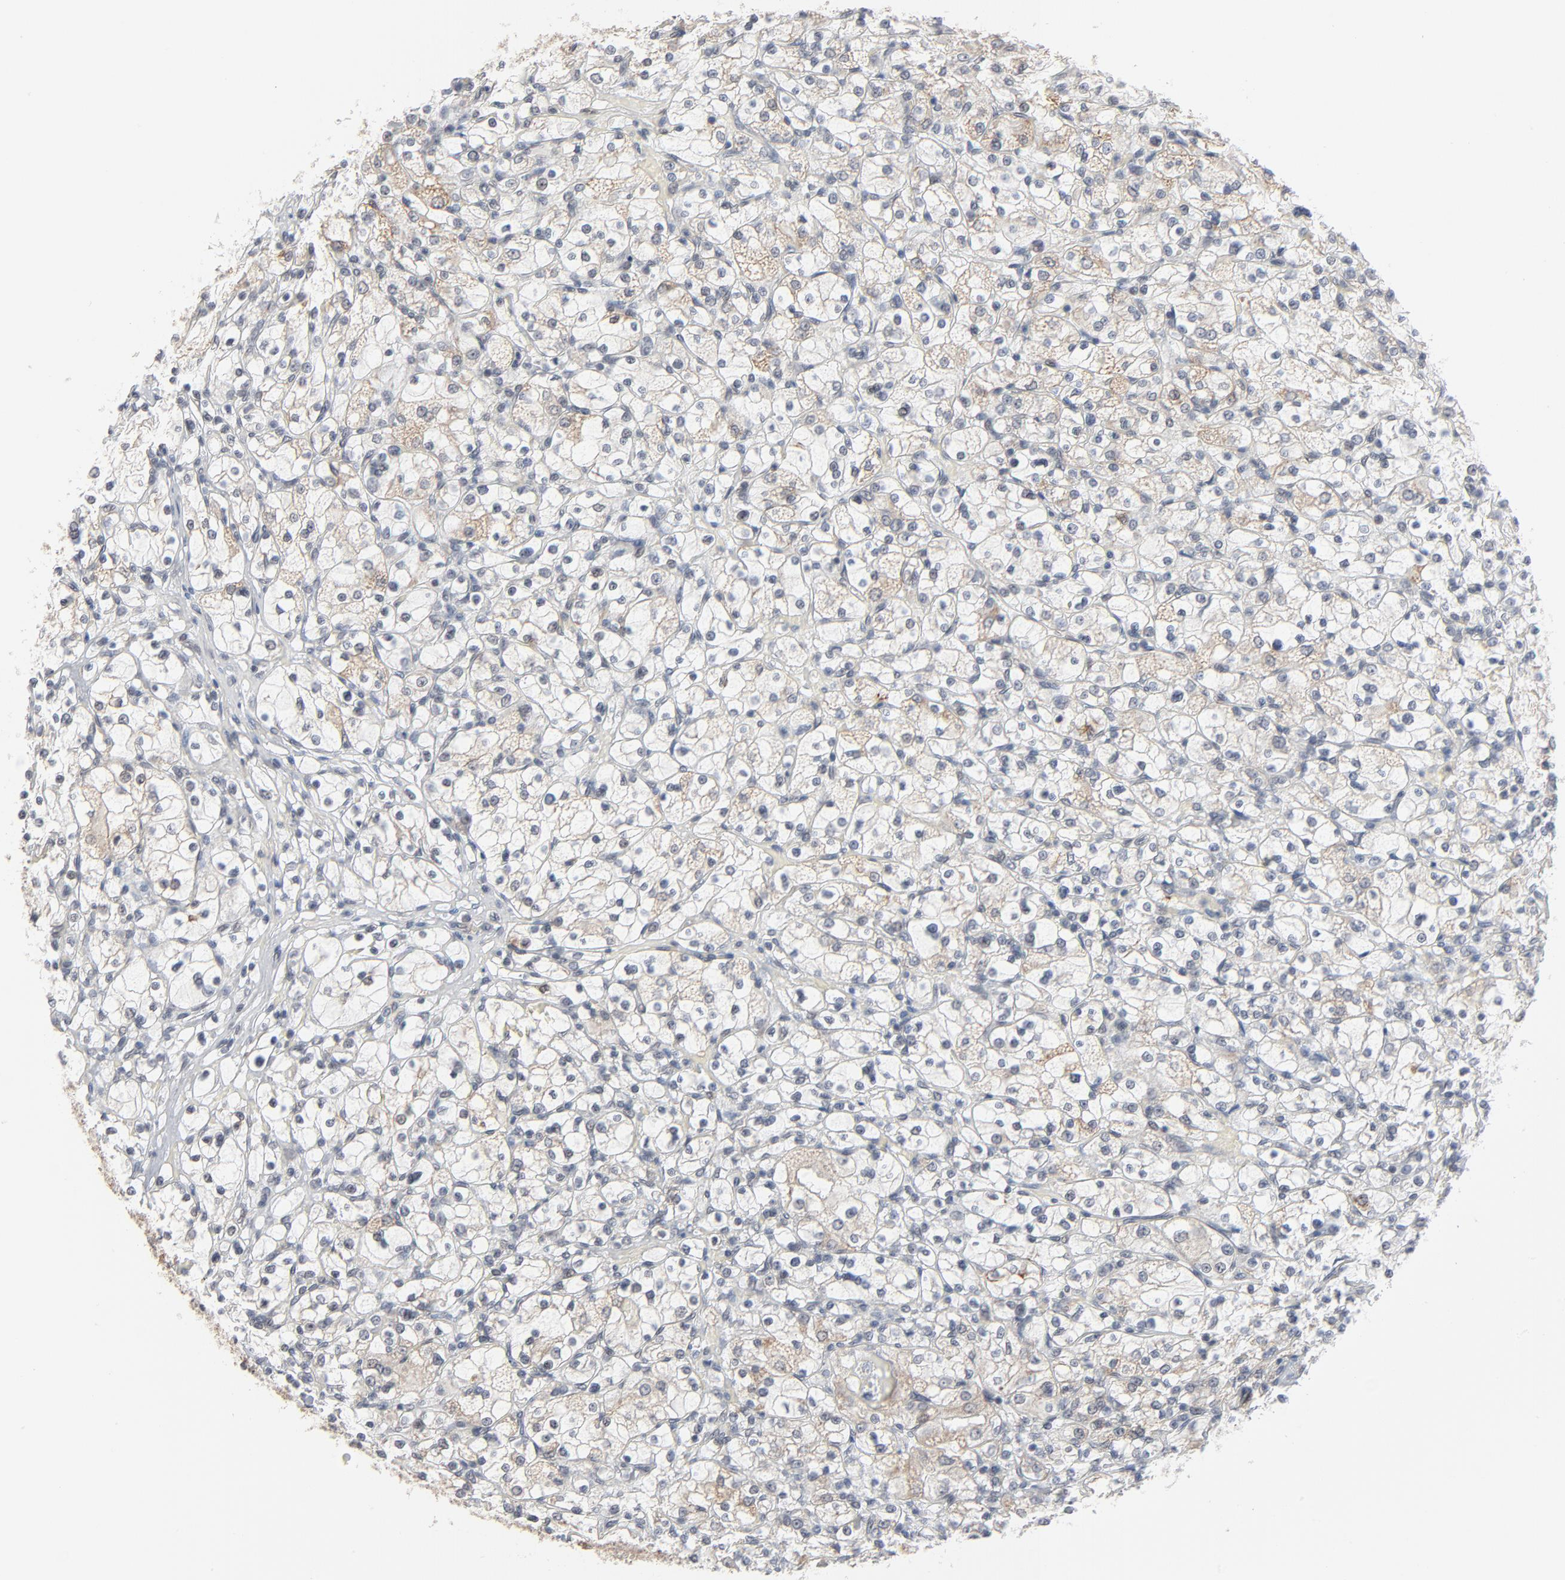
{"staining": {"intensity": "weak", "quantity": "<25%", "location": "cytoplasmic/membranous"}, "tissue": "renal cancer", "cell_type": "Tumor cells", "image_type": "cancer", "snomed": [{"axis": "morphology", "description": "Adenocarcinoma, NOS"}, {"axis": "topography", "description": "Kidney"}], "caption": "The photomicrograph shows no staining of tumor cells in renal cancer.", "gene": "ITPR3", "patient": {"sex": "female", "age": 83}}